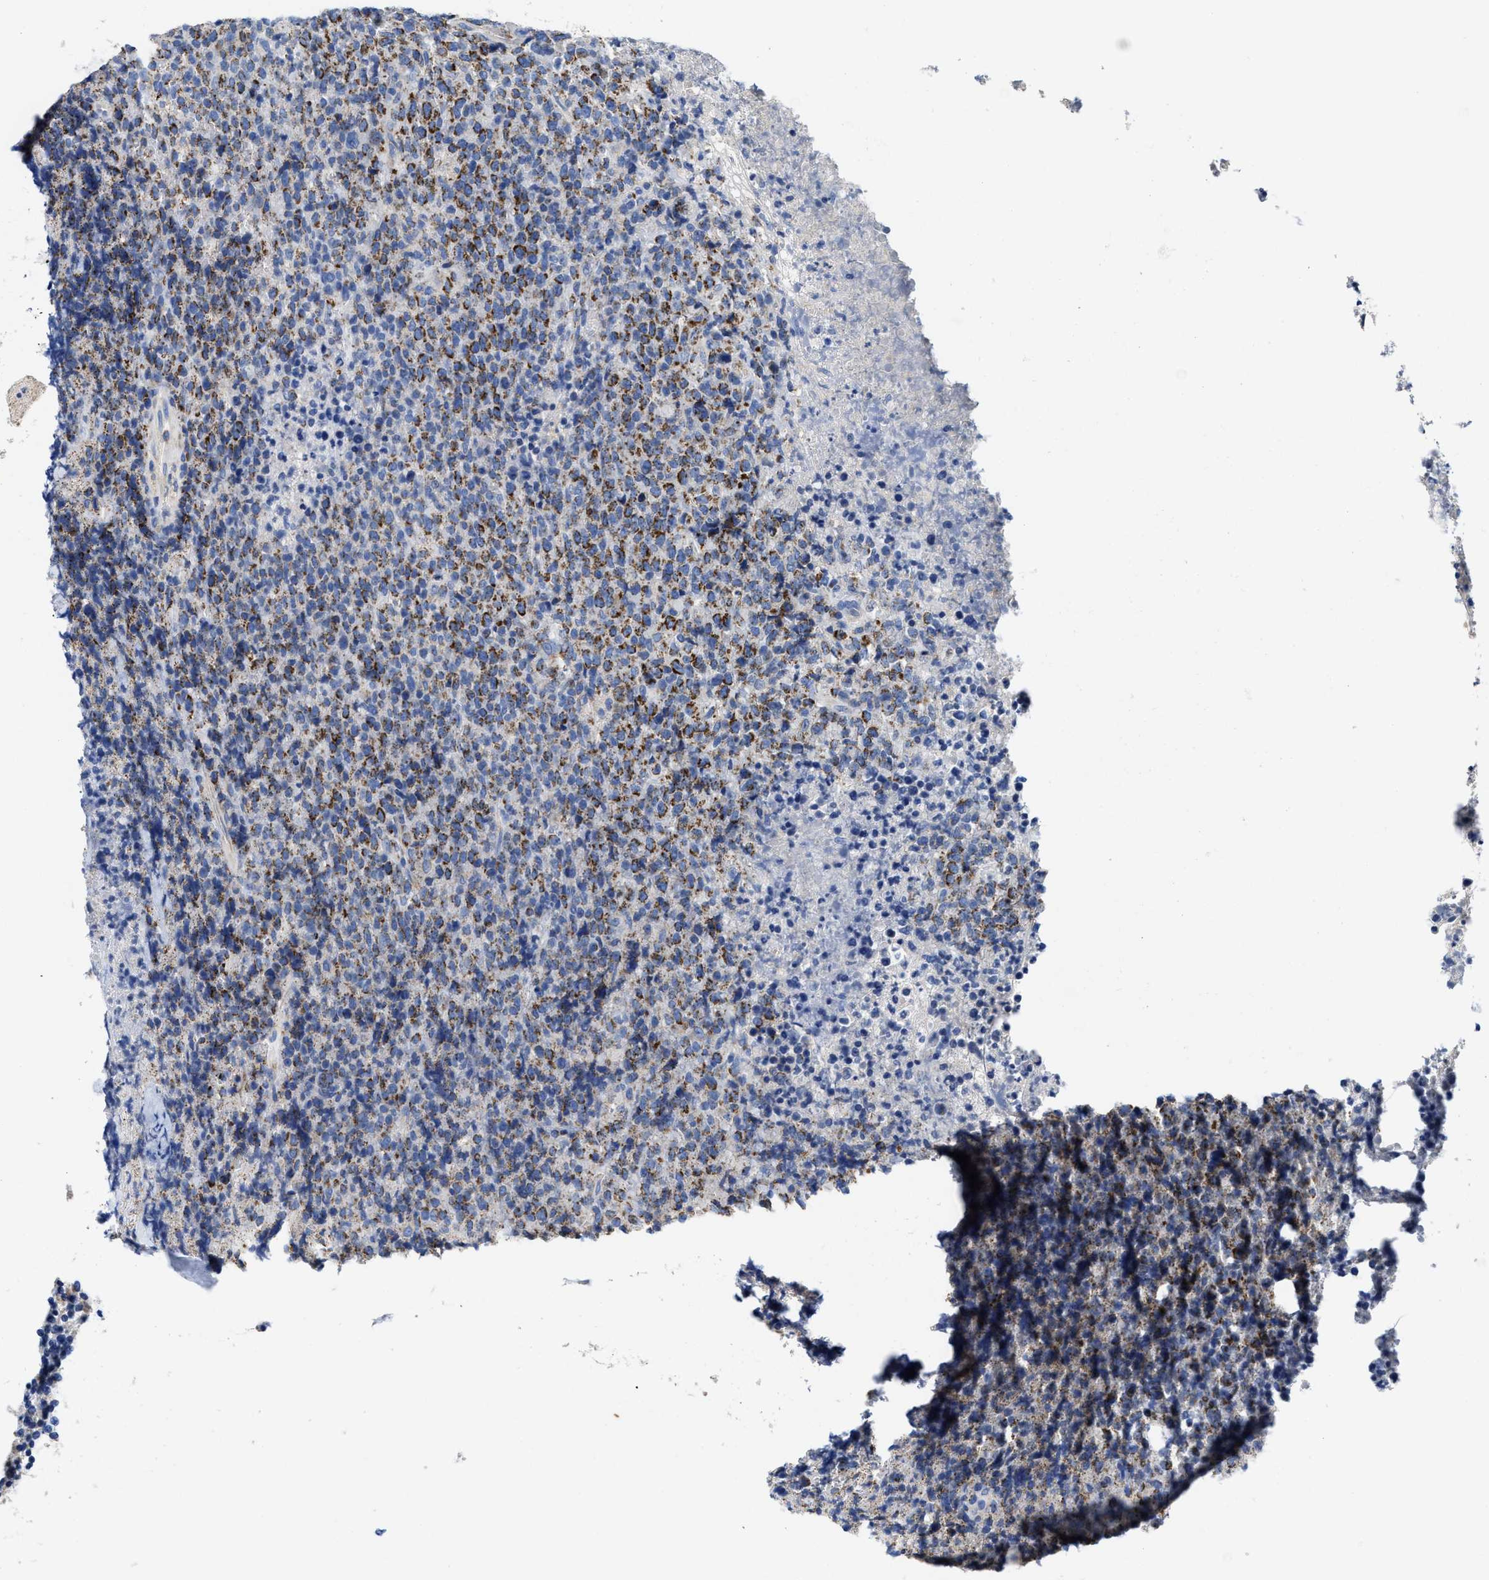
{"staining": {"intensity": "moderate", "quantity": "25%-75%", "location": "cytoplasmic/membranous"}, "tissue": "lymphoma", "cell_type": "Tumor cells", "image_type": "cancer", "snomed": [{"axis": "morphology", "description": "Malignant lymphoma, non-Hodgkin's type, Low grade"}, {"axis": "topography", "description": "Lymph node"}], "caption": "DAB (3,3'-diaminobenzidine) immunohistochemical staining of human lymphoma exhibits moderate cytoplasmic/membranous protein positivity in about 25%-75% of tumor cells. (IHC, brightfield microscopy, high magnification).", "gene": "TBRG4", "patient": {"sex": "male", "age": 66}}